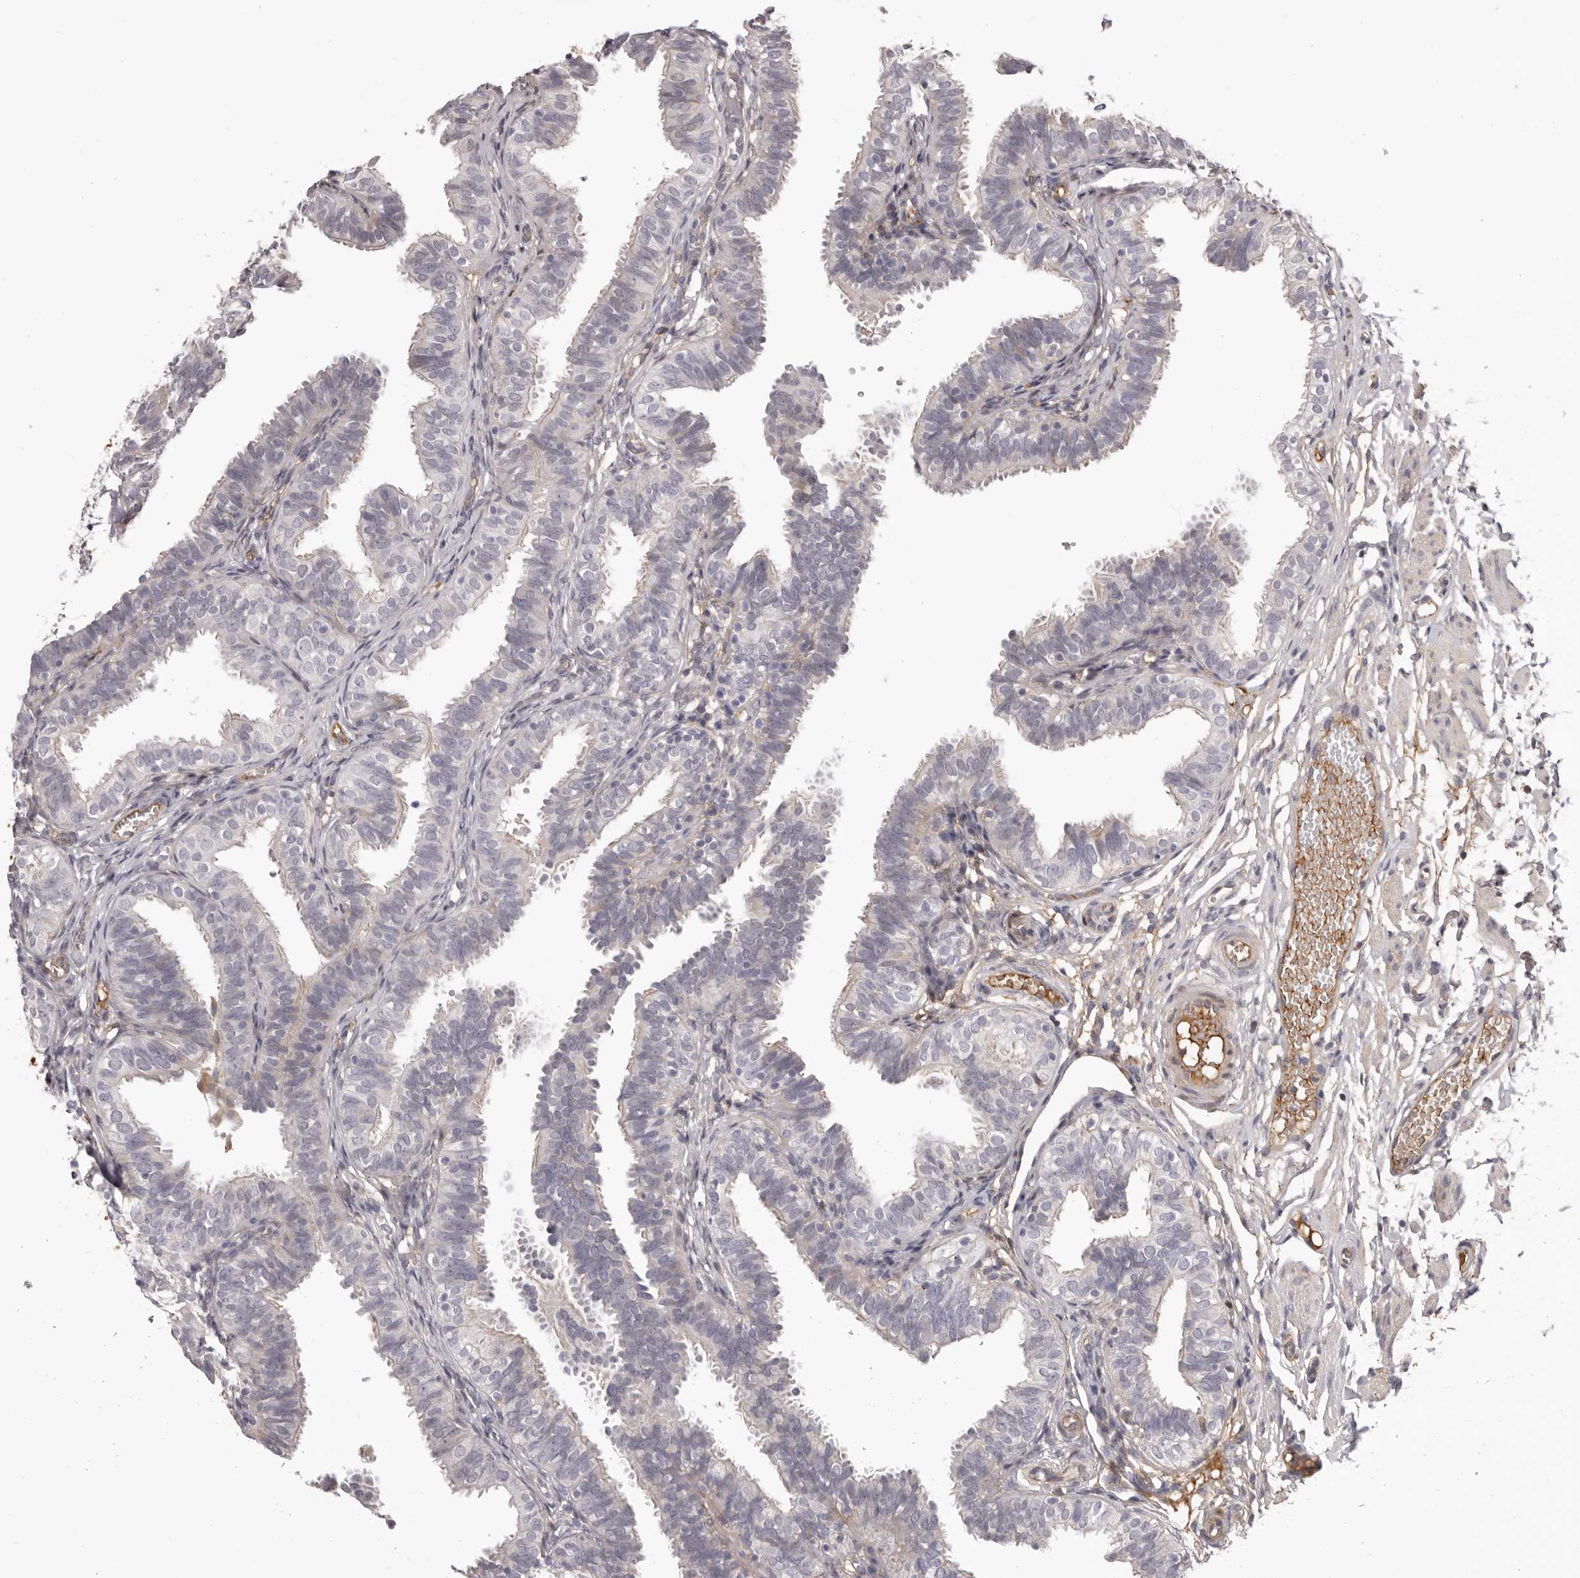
{"staining": {"intensity": "negative", "quantity": "none", "location": "none"}, "tissue": "fallopian tube", "cell_type": "Glandular cells", "image_type": "normal", "snomed": [{"axis": "morphology", "description": "Normal tissue, NOS"}, {"axis": "topography", "description": "Fallopian tube"}], "caption": "Protein analysis of unremarkable fallopian tube displays no significant expression in glandular cells.", "gene": "OTUD3", "patient": {"sex": "female", "age": 35}}